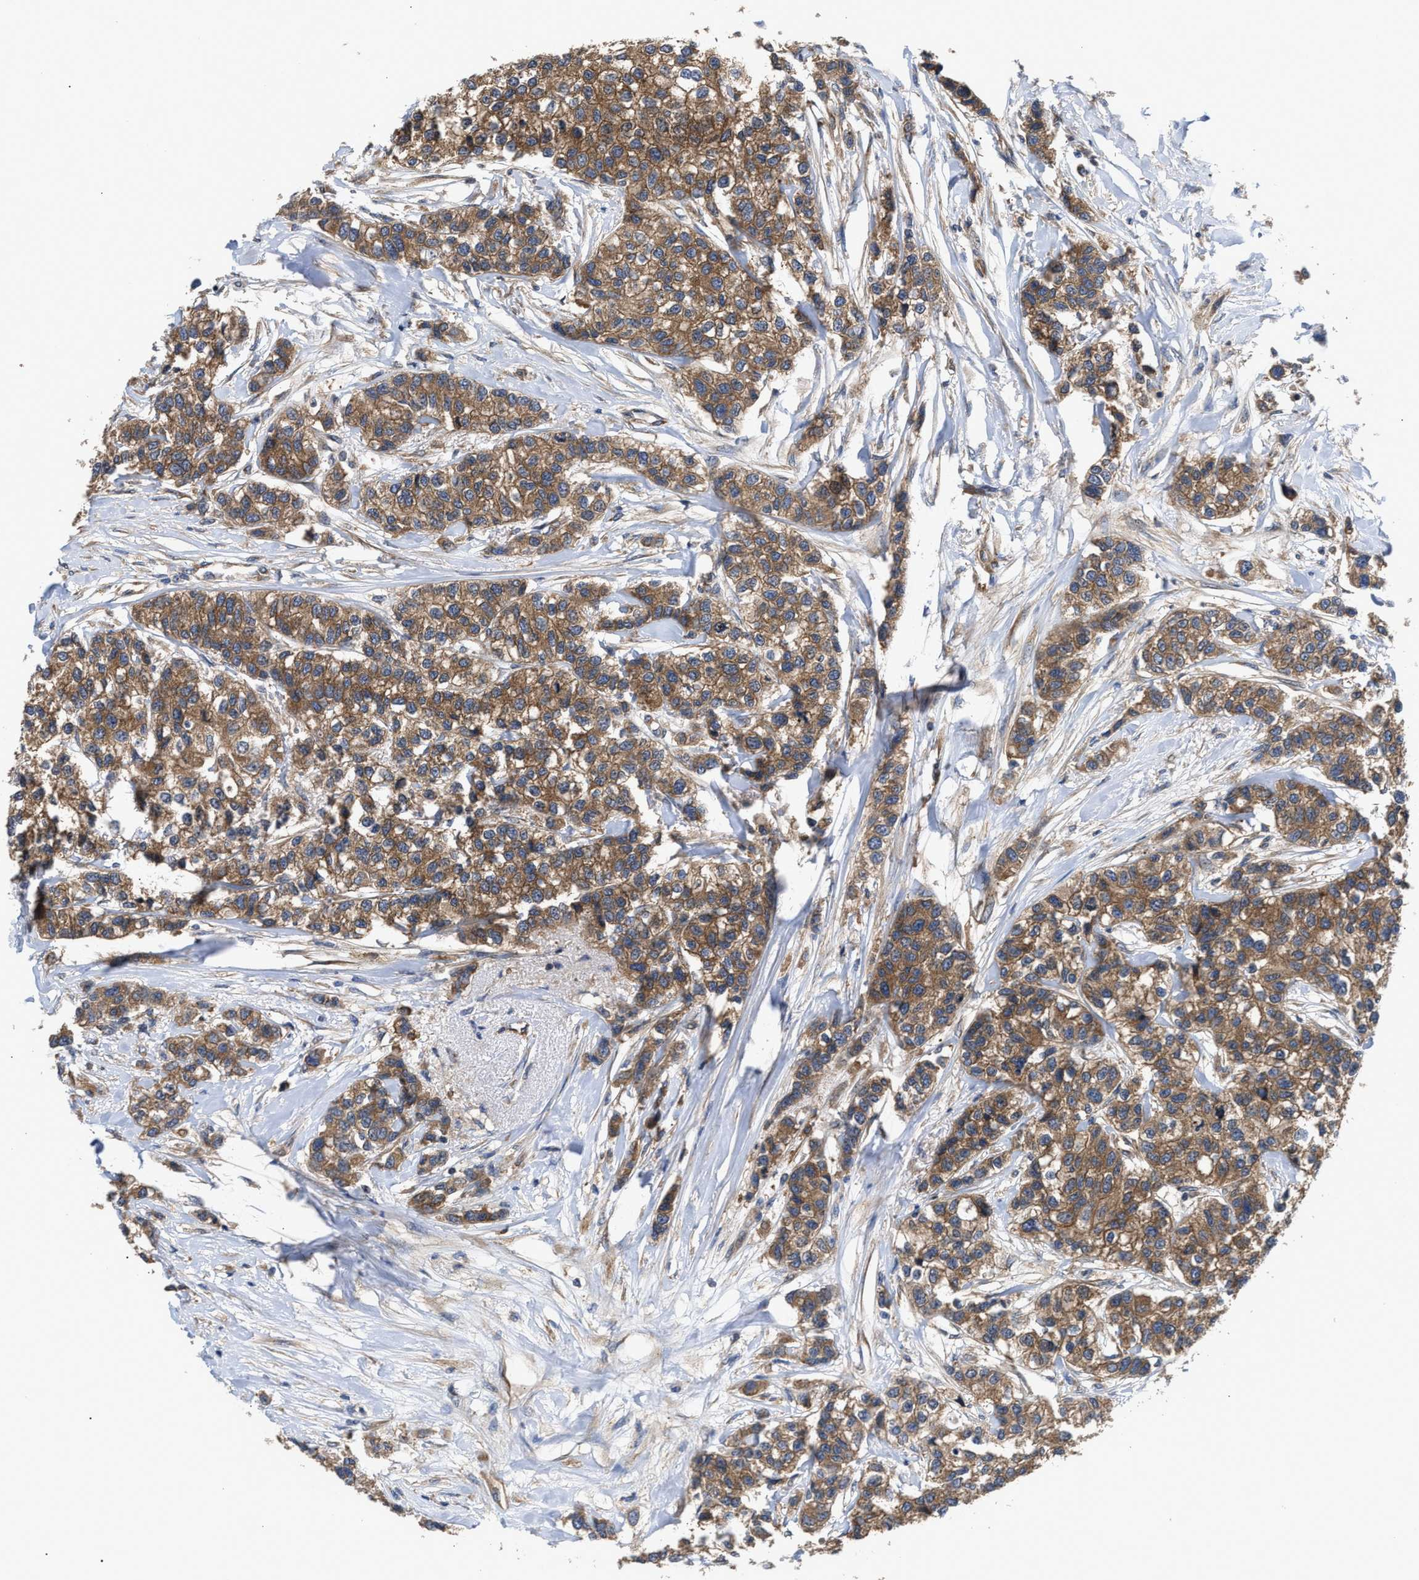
{"staining": {"intensity": "moderate", "quantity": ">75%", "location": "cytoplasmic/membranous"}, "tissue": "breast cancer", "cell_type": "Tumor cells", "image_type": "cancer", "snomed": [{"axis": "morphology", "description": "Duct carcinoma"}, {"axis": "topography", "description": "Breast"}], "caption": "Protein expression analysis of human intraductal carcinoma (breast) reveals moderate cytoplasmic/membranous expression in approximately >75% of tumor cells.", "gene": "LAPTM4B", "patient": {"sex": "female", "age": 51}}